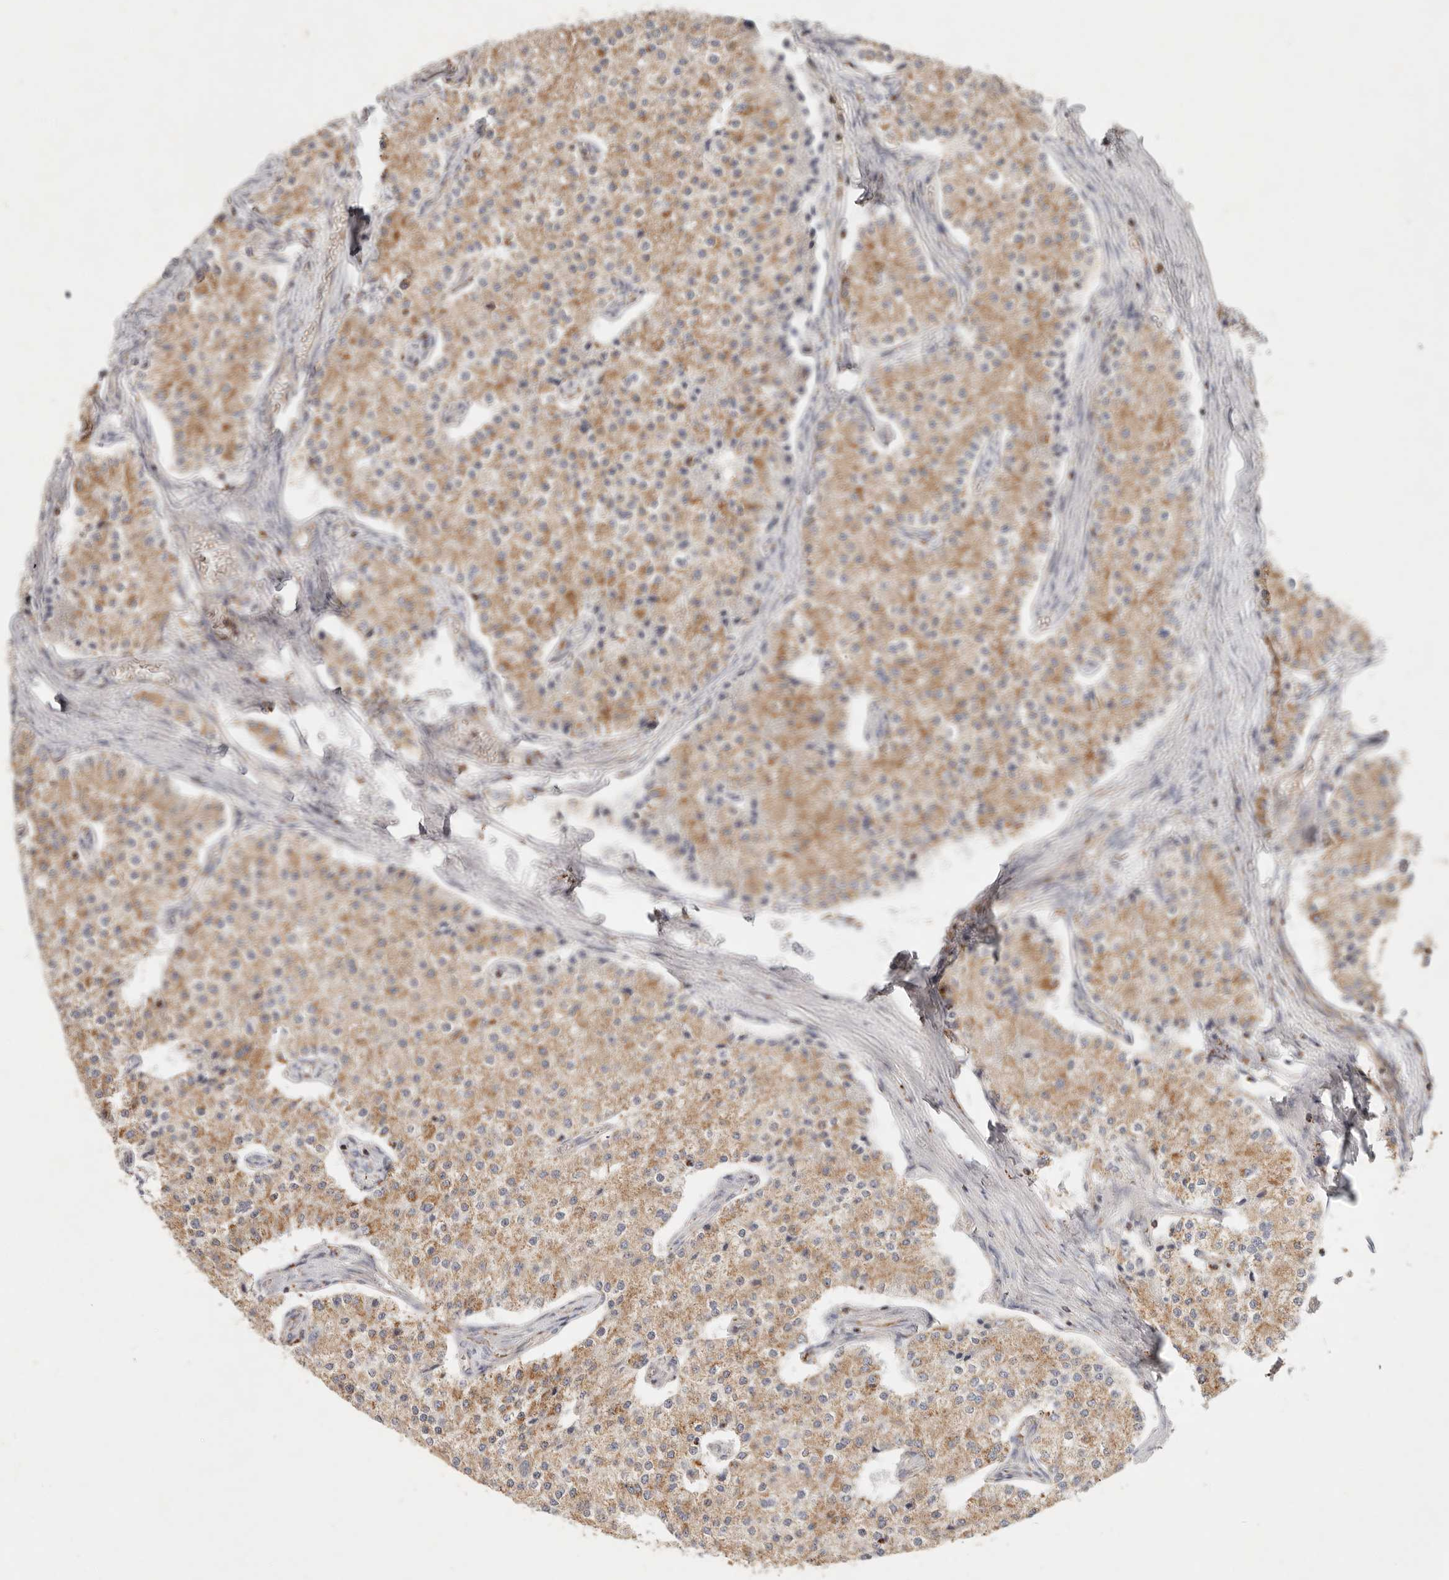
{"staining": {"intensity": "moderate", "quantity": ">75%", "location": "cytoplasmic/membranous"}, "tissue": "carcinoid", "cell_type": "Tumor cells", "image_type": "cancer", "snomed": [{"axis": "morphology", "description": "Carcinoid, malignant, NOS"}, {"axis": "topography", "description": "Colon"}], "caption": "IHC of human carcinoid (malignant) demonstrates medium levels of moderate cytoplasmic/membranous staining in about >75% of tumor cells.", "gene": "ARHGEF10L", "patient": {"sex": "female", "age": 52}}